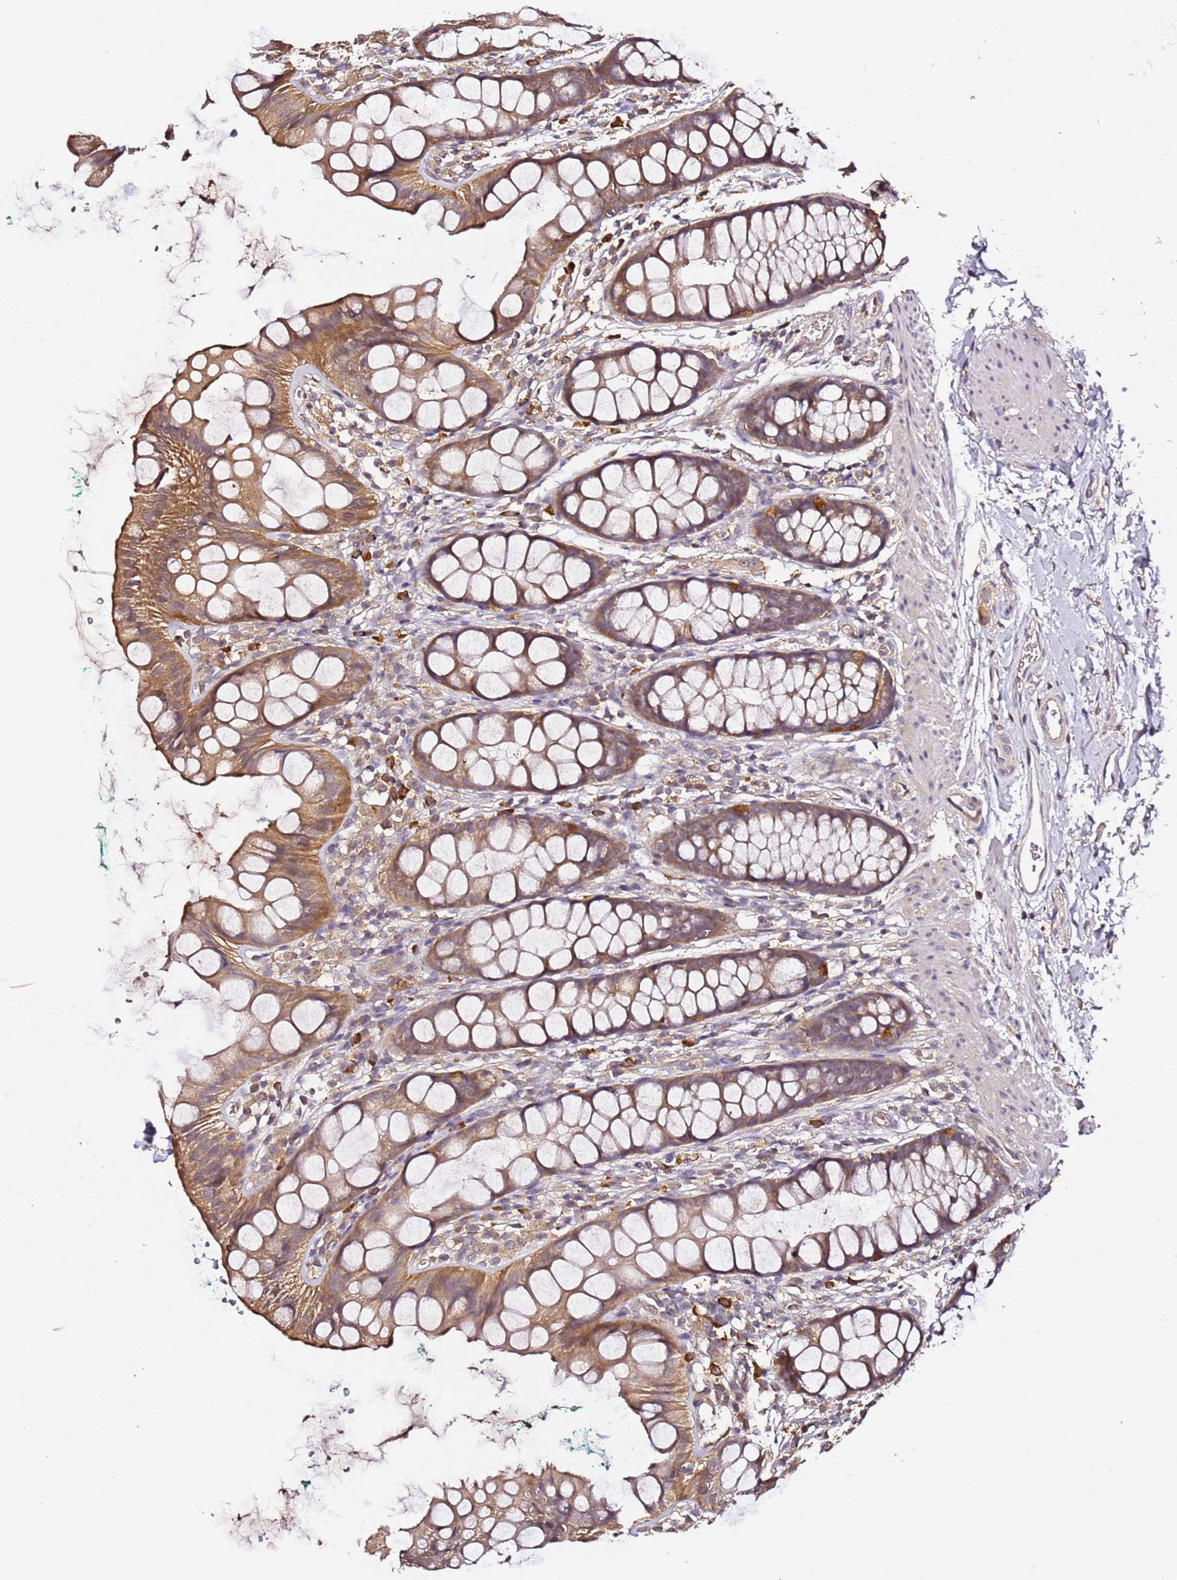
{"staining": {"intensity": "moderate", "quantity": ">75%", "location": "cytoplasmic/membranous"}, "tissue": "rectum", "cell_type": "Glandular cells", "image_type": "normal", "snomed": [{"axis": "morphology", "description": "Normal tissue, NOS"}, {"axis": "topography", "description": "Rectum"}], "caption": "DAB (3,3'-diaminobenzidine) immunohistochemical staining of benign human rectum demonstrates moderate cytoplasmic/membranous protein staining in approximately >75% of glandular cells. (DAB IHC with brightfield microscopy, high magnification).", "gene": "C6orf136", "patient": {"sex": "female", "age": 65}}